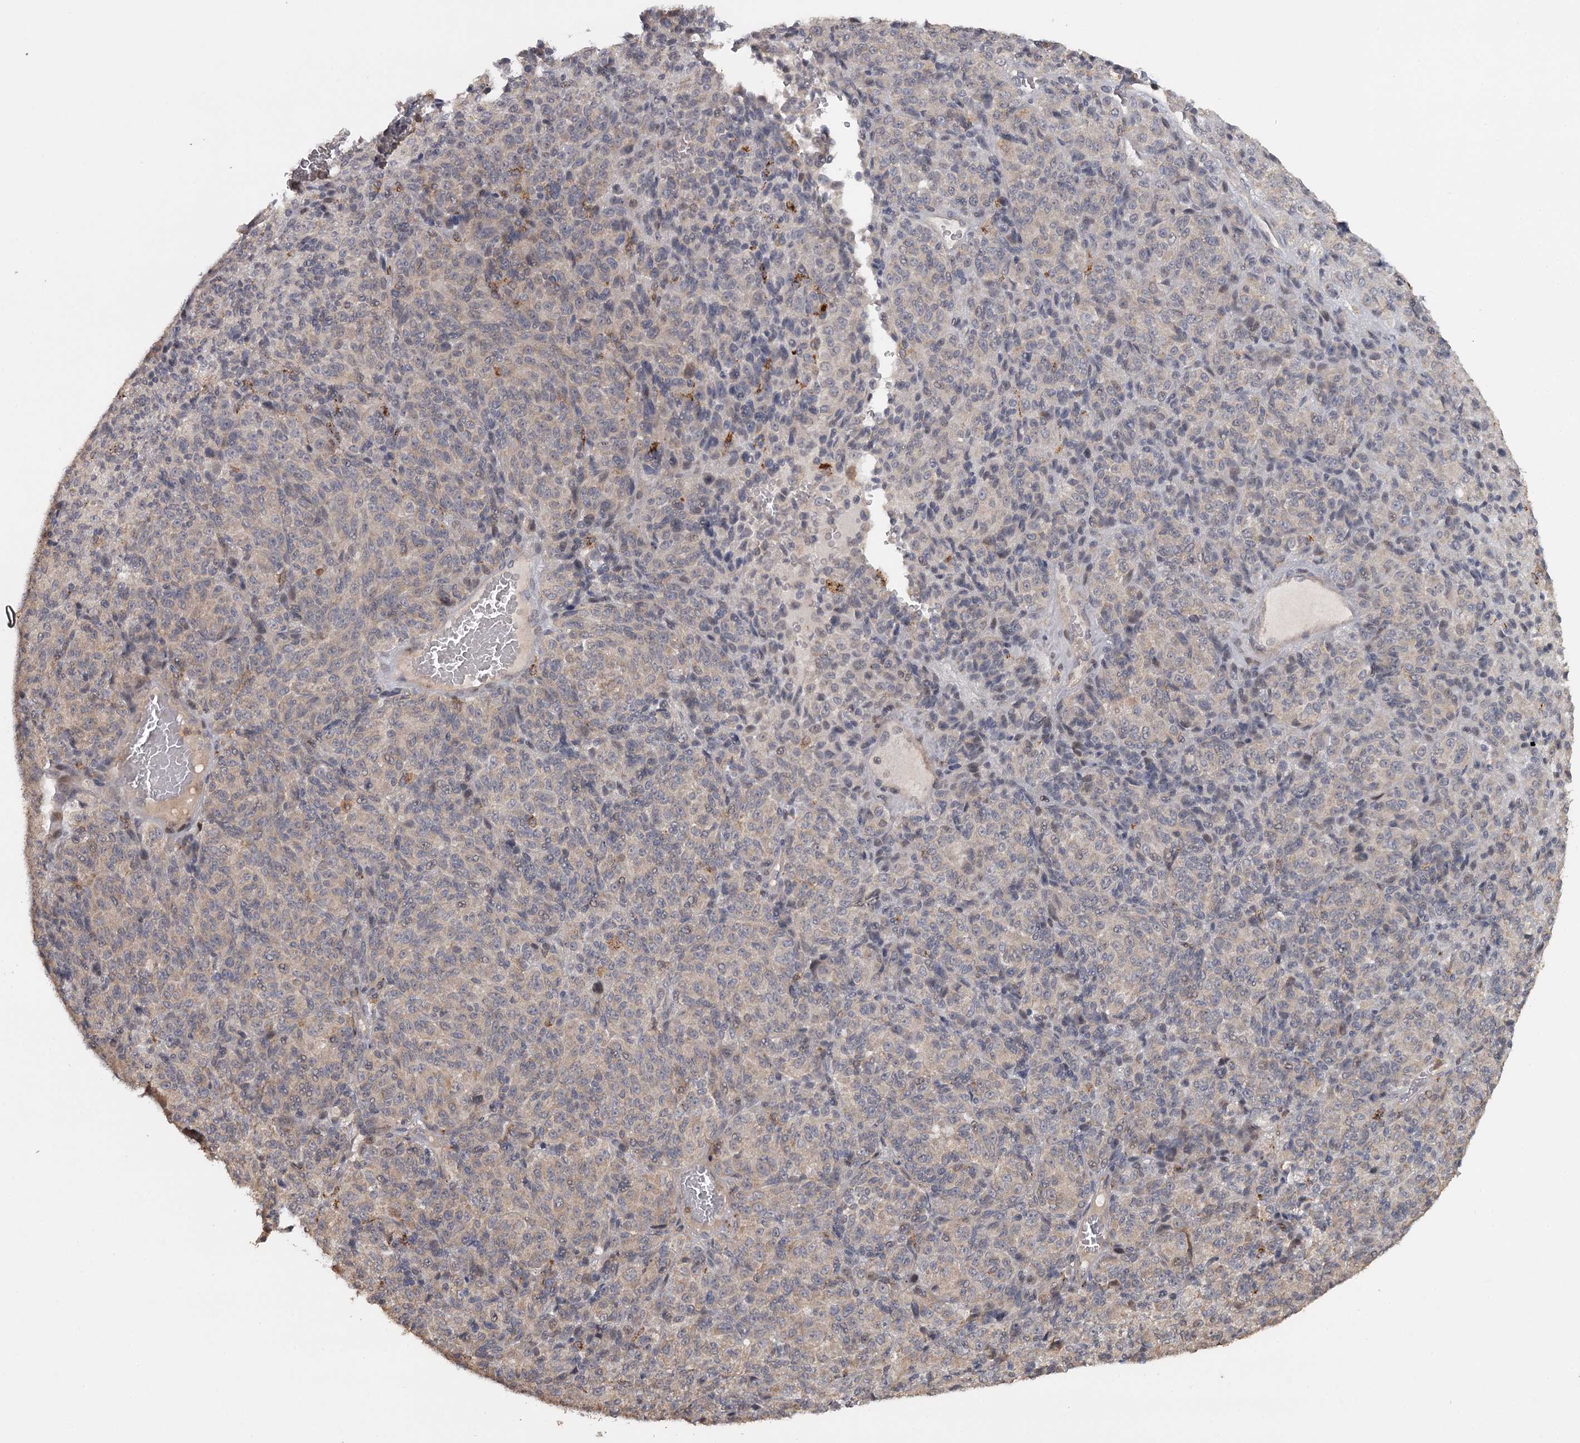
{"staining": {"intensity": "negative", "quantity": "none", "location": "none"}, "tissue": "melanoma", "cell_type": "Tumor cells", "image_type": "cancer", "snomed": [{"axis": "morphology", "description": "Malignant melanoma, Metastatic site"}, {"axis": "topography", "description": "Brain"}], "caption": "Melanoma was stained to show a protein in brown. There is no significant expression in tumor cells.", "gene": "FAXC", "patient": {"sex": "female", "age": 56}}